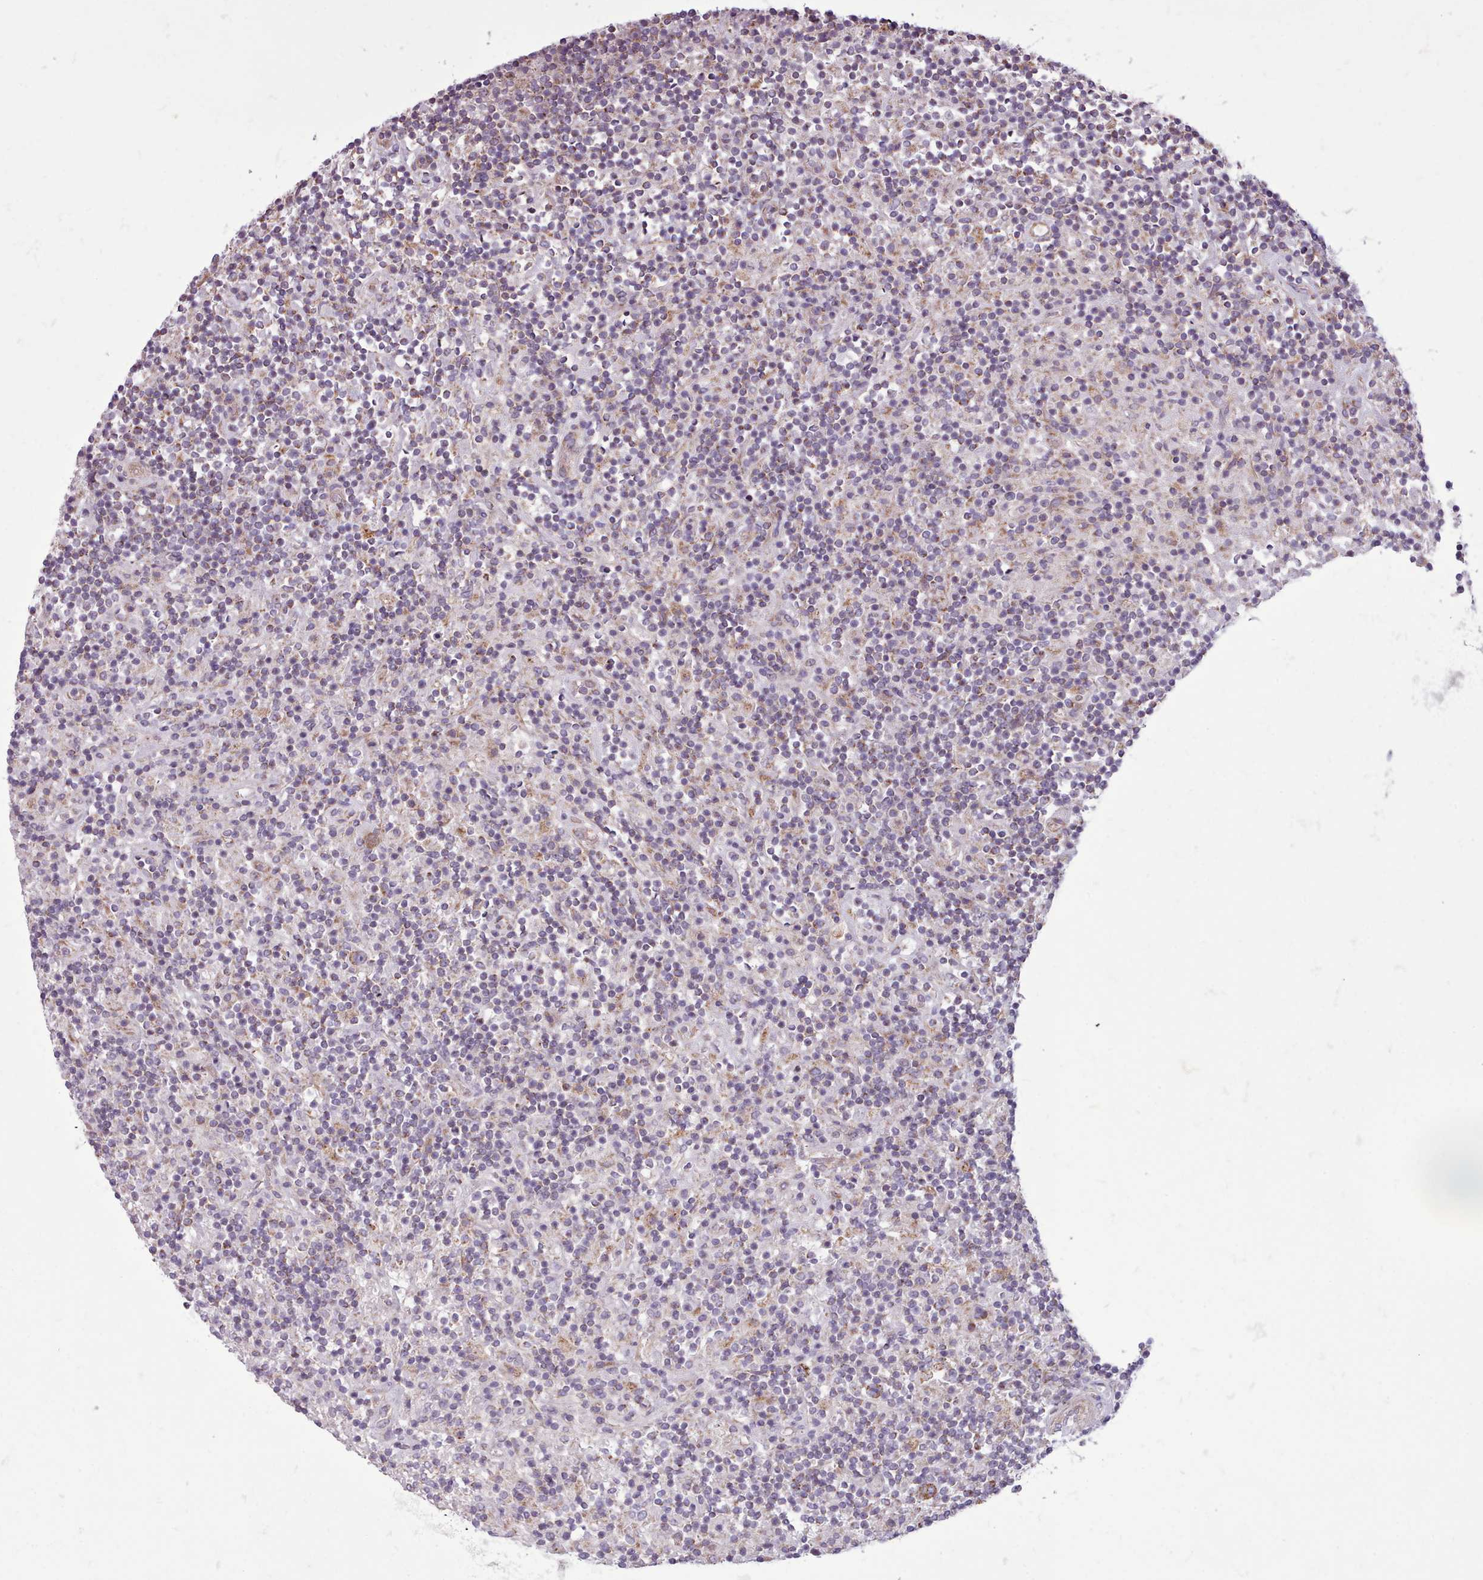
{"staining": {"intensity": "moderate", "quantity": "25%-75%", "location": "cytoplasmic/membranous"}, "tissue": "lymphoma", "cell_type": "Tumor cells", "image_type": "cancer", "snomed": [{"axis": "morphology", "description": "Hodgkin's disease, NOS"}, {"axis": "topography", "description": "Lymph node"}], "caption": "There is medium levels of moderate cytoplasmic/membranous staining in tumor cells of lymphoma, as demonstrated by immunohistochemical staining (brown color).", "gene": "AVL9", "patient": {"sex": "male", "age": 70}}